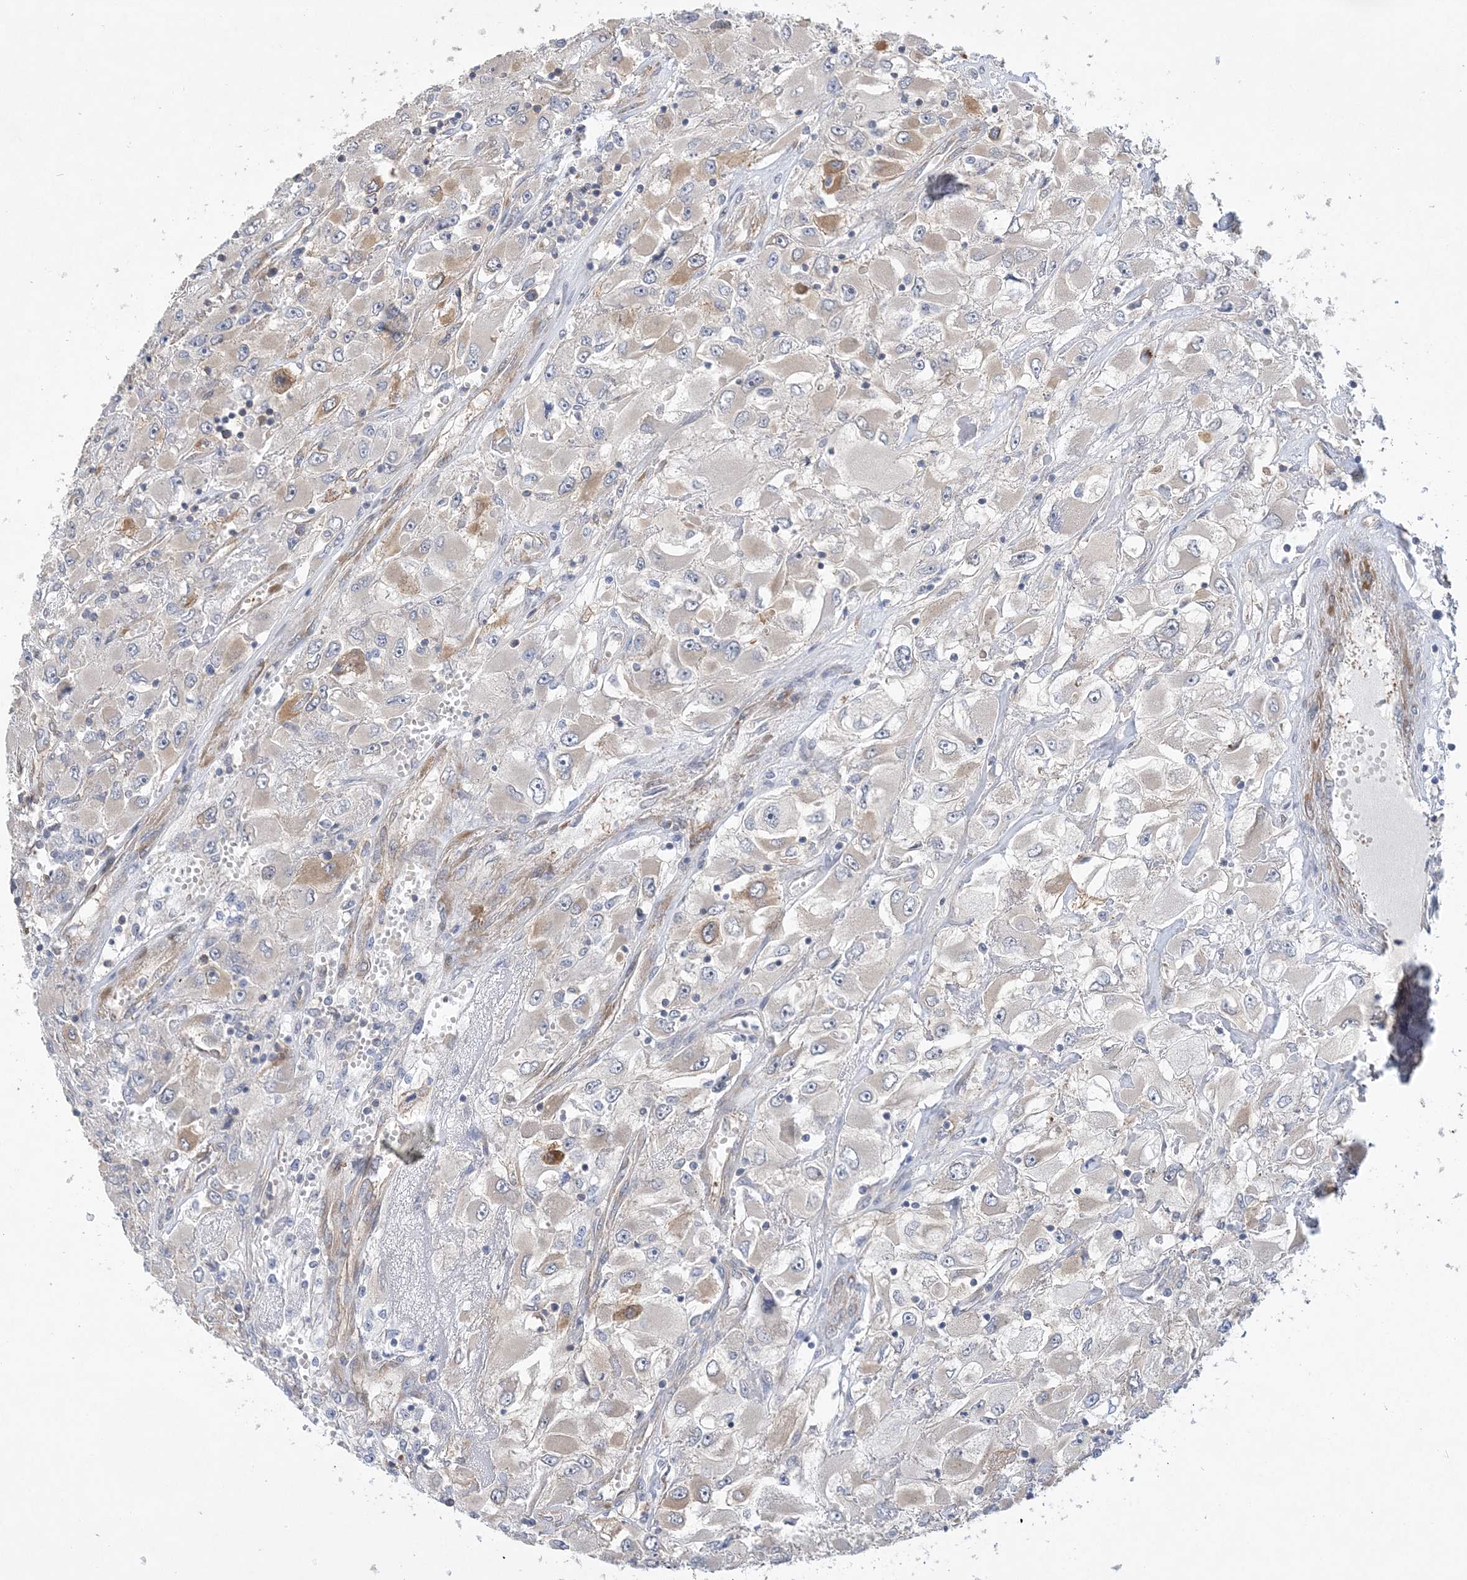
{"staining": {"intensity": "moderate", "quantity": "<25%", "location": "cytoplasmic/membranous"}, "tissue": "renal cancer", "cell_type": "Tumor cells", "image_type": "cancer", "snomed": [{"axis": "morphology", "description": "Adenocarcinoma, NOS"}, {"axis": "topography", "description": "Kidney"}], "caption": "The photomicrograph reveals immunohistochemical staining of adenocarcinoma (renal). There is moderate cytoplasmic/membranous staining is appreciated in about <25% of tumor cells.", "gene": "MAP4K5", "patient": {"sex": "female", "age": 52}}